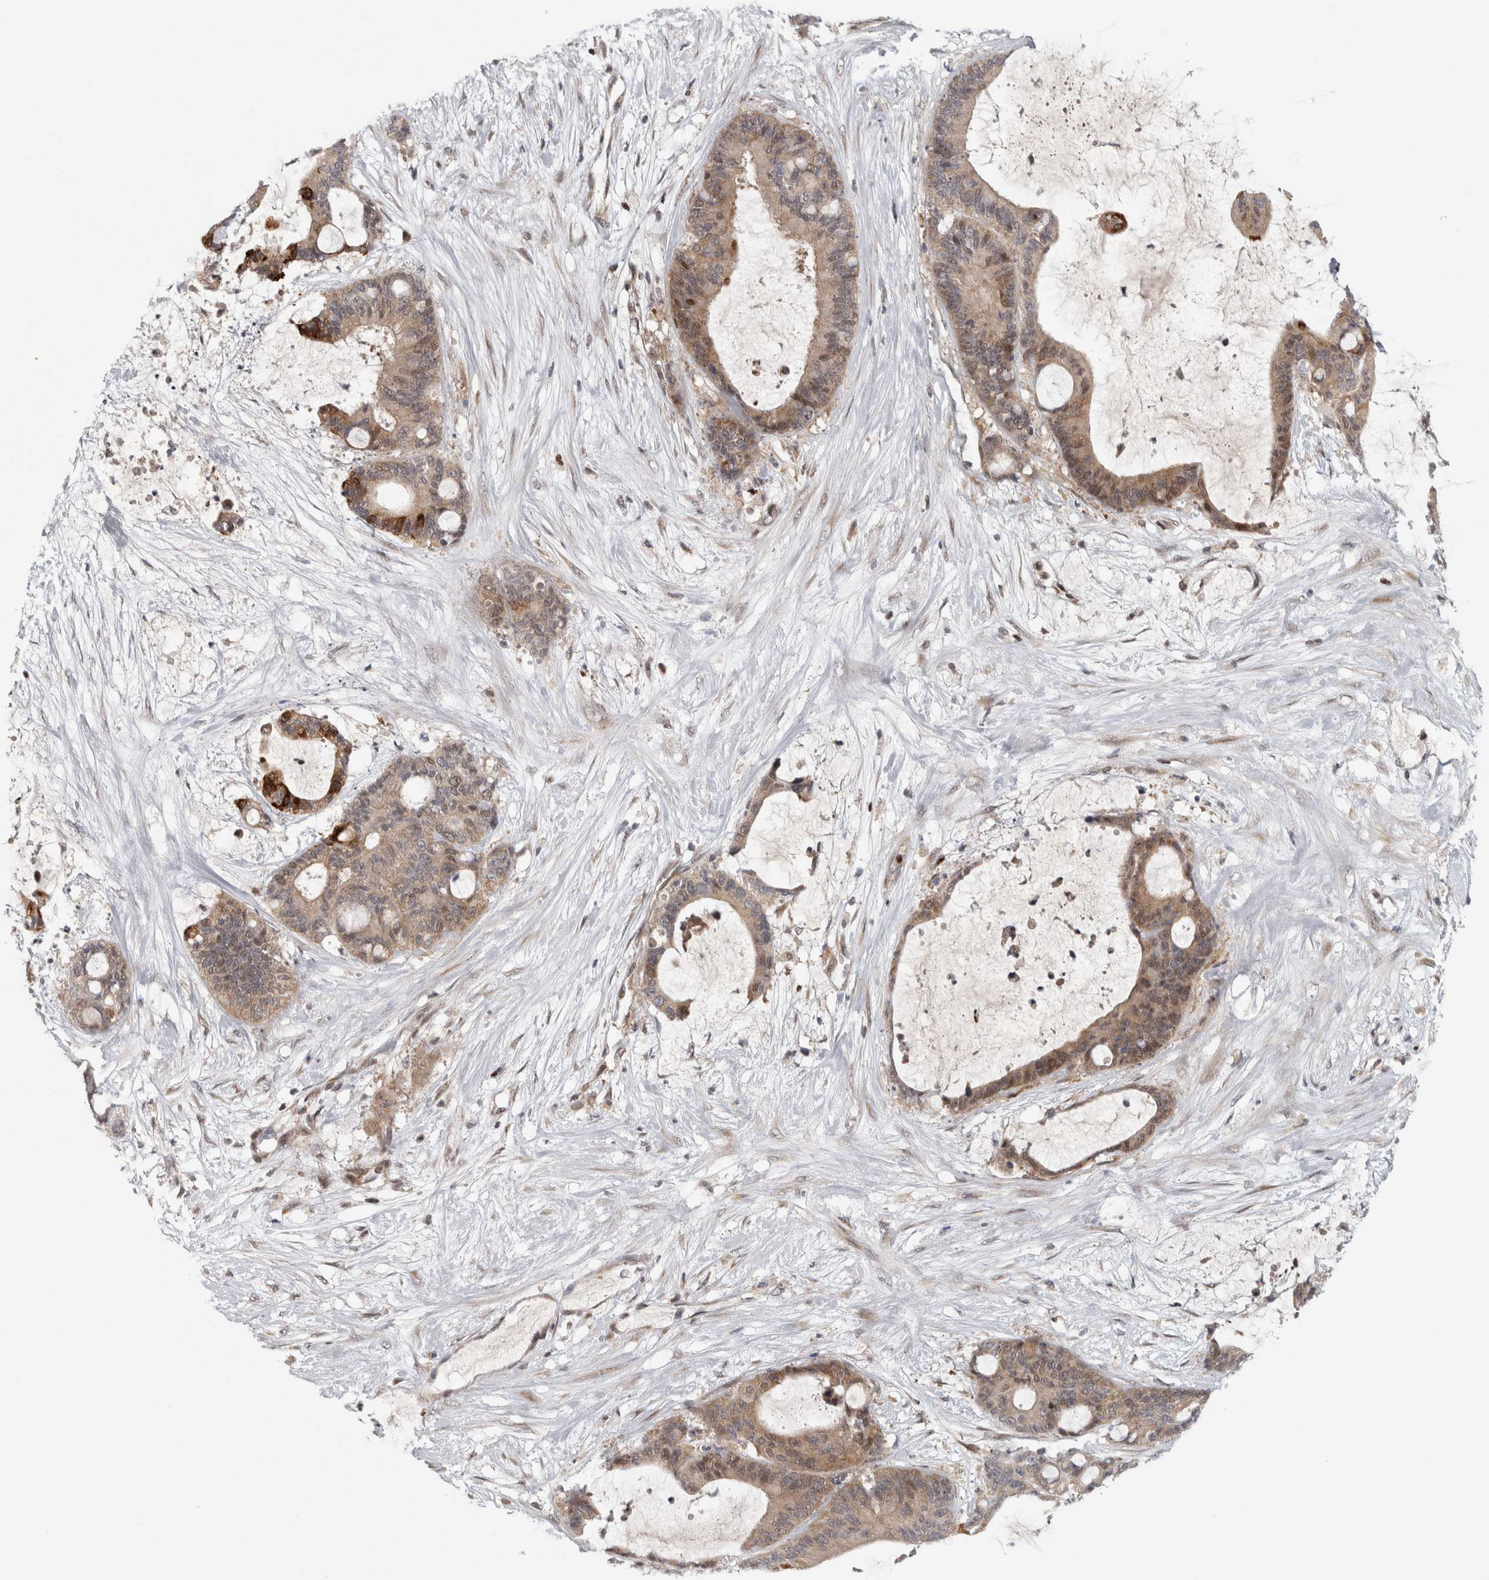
{"staining": {"intensity": "strong", "quantity": "<25%", "location": "cytoplasmic/membranous"}, "tissue": "liver cancer", "cell_type": "Tumor cells", "image_type": "cancer", "snomed": [{"axis": "morphology", "description": "Cholangiocarcinoma"}, {"axis": "topography", "description": "Liver"}], "caption": "This is an image of immunohistochemistry (IHC) staining of cholangiocarcinoma (liver), which shows strong staining in the cytoplasmic/membranous of tumor cells.", "gene": "KDM8", "patient": {"sex": "female", "age": 73}}